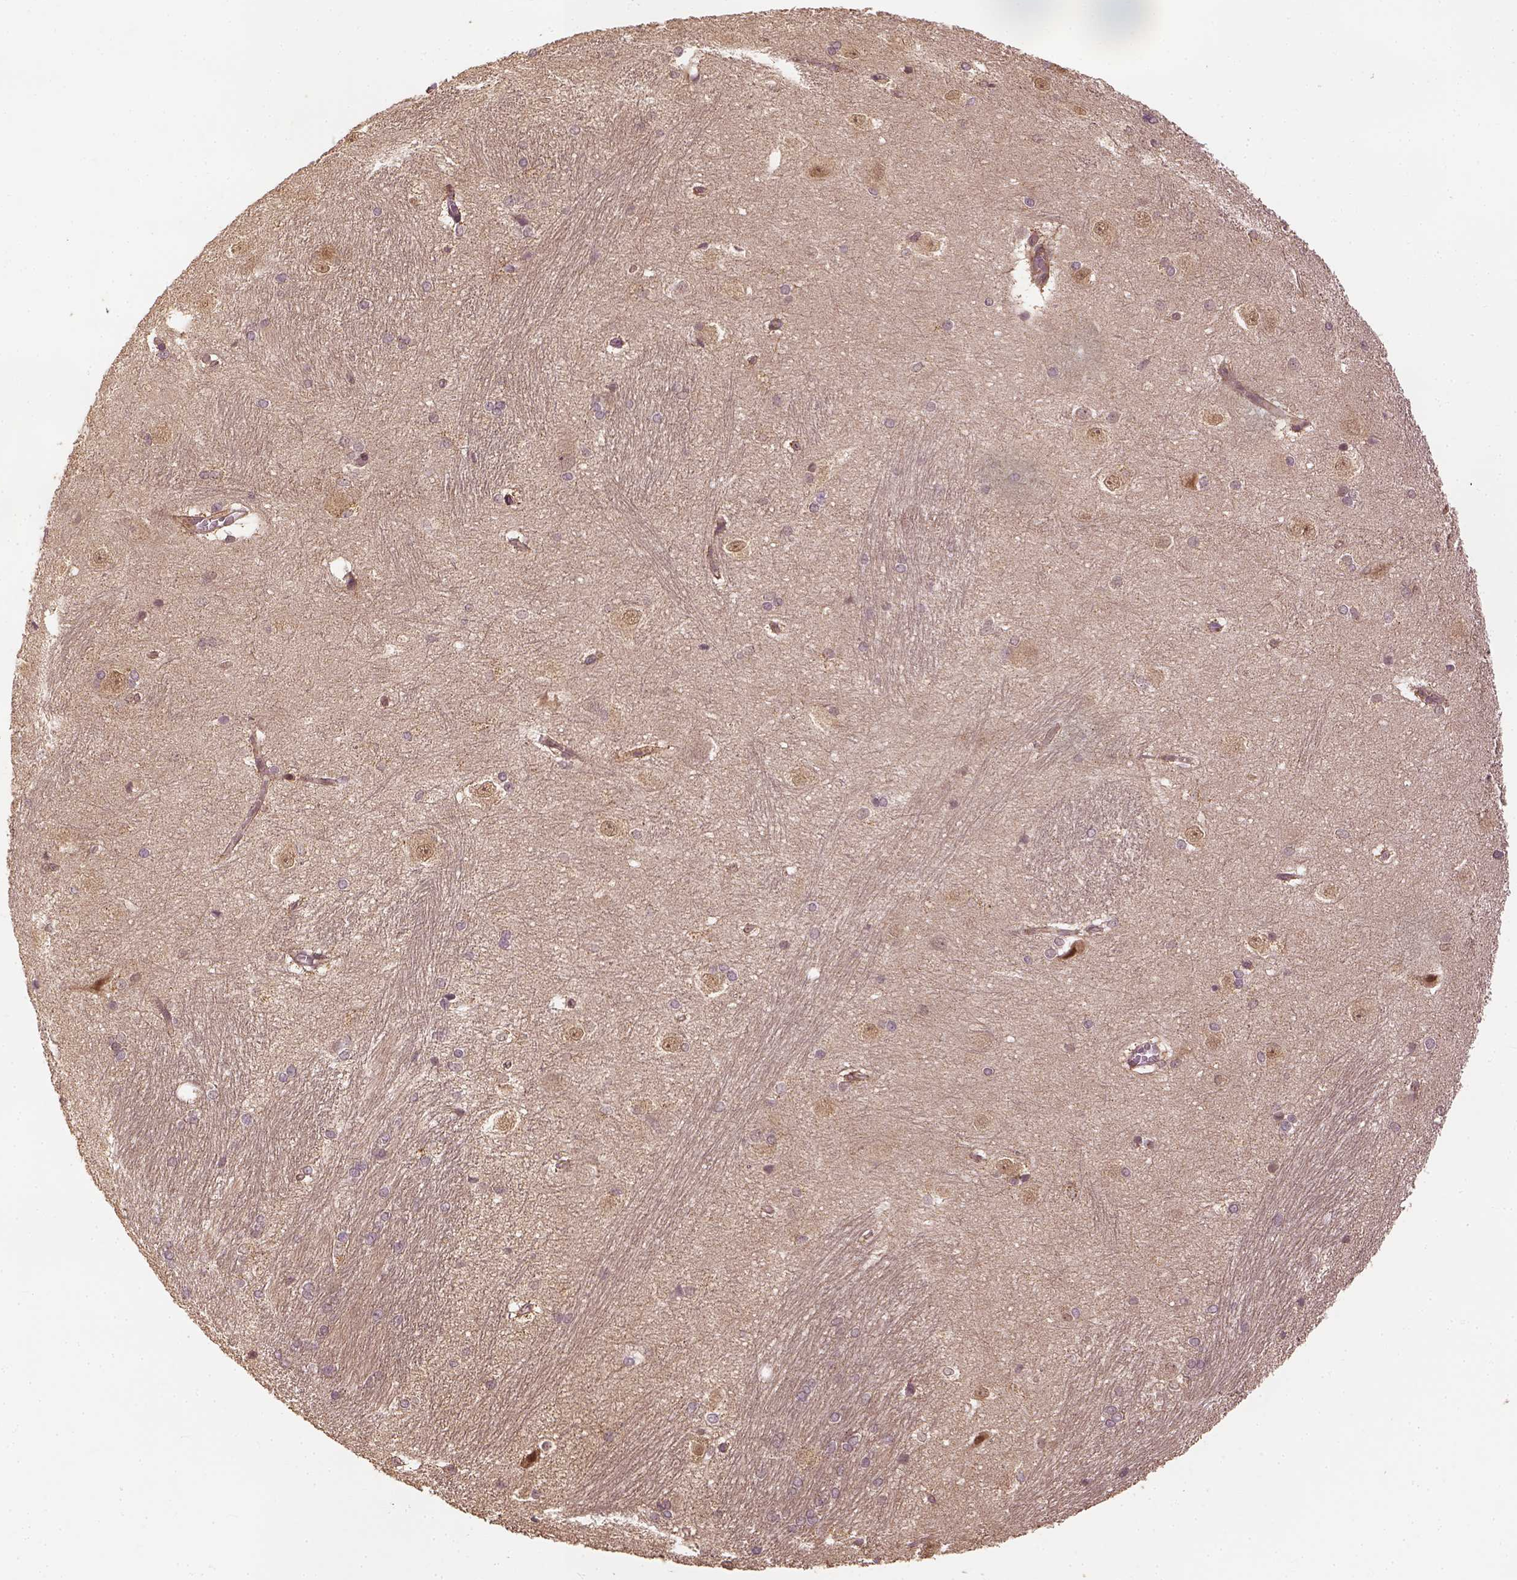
{"staining": {"intensity": "moderate", "quantity": "25%-75%", "location": "cytoplasmic/membranous,nuclear"}, "tissue": "hippocampus", "cell_type": "Glial cells", "image_type": "normal", "snomed": [{"axis": "morphology", "description": "Normal tissue, NOS"}, {"axis": "topography", "description": "Cerebral cortex"}, {"axis": "topography", "description": "Hippocampus"}], "caption": "IHC histopathology image of normal hippocampus: human hippocampus stained using IHC displays medium levels of moderate protein expression localized specifically in the cytoplasmic/membranous,nuclear of glial cells, appearing as a cytoplasmic/membranous,nuclear brown color.", "gene": "VEGFA", "patient": {"sex": "female", "age": 19}}